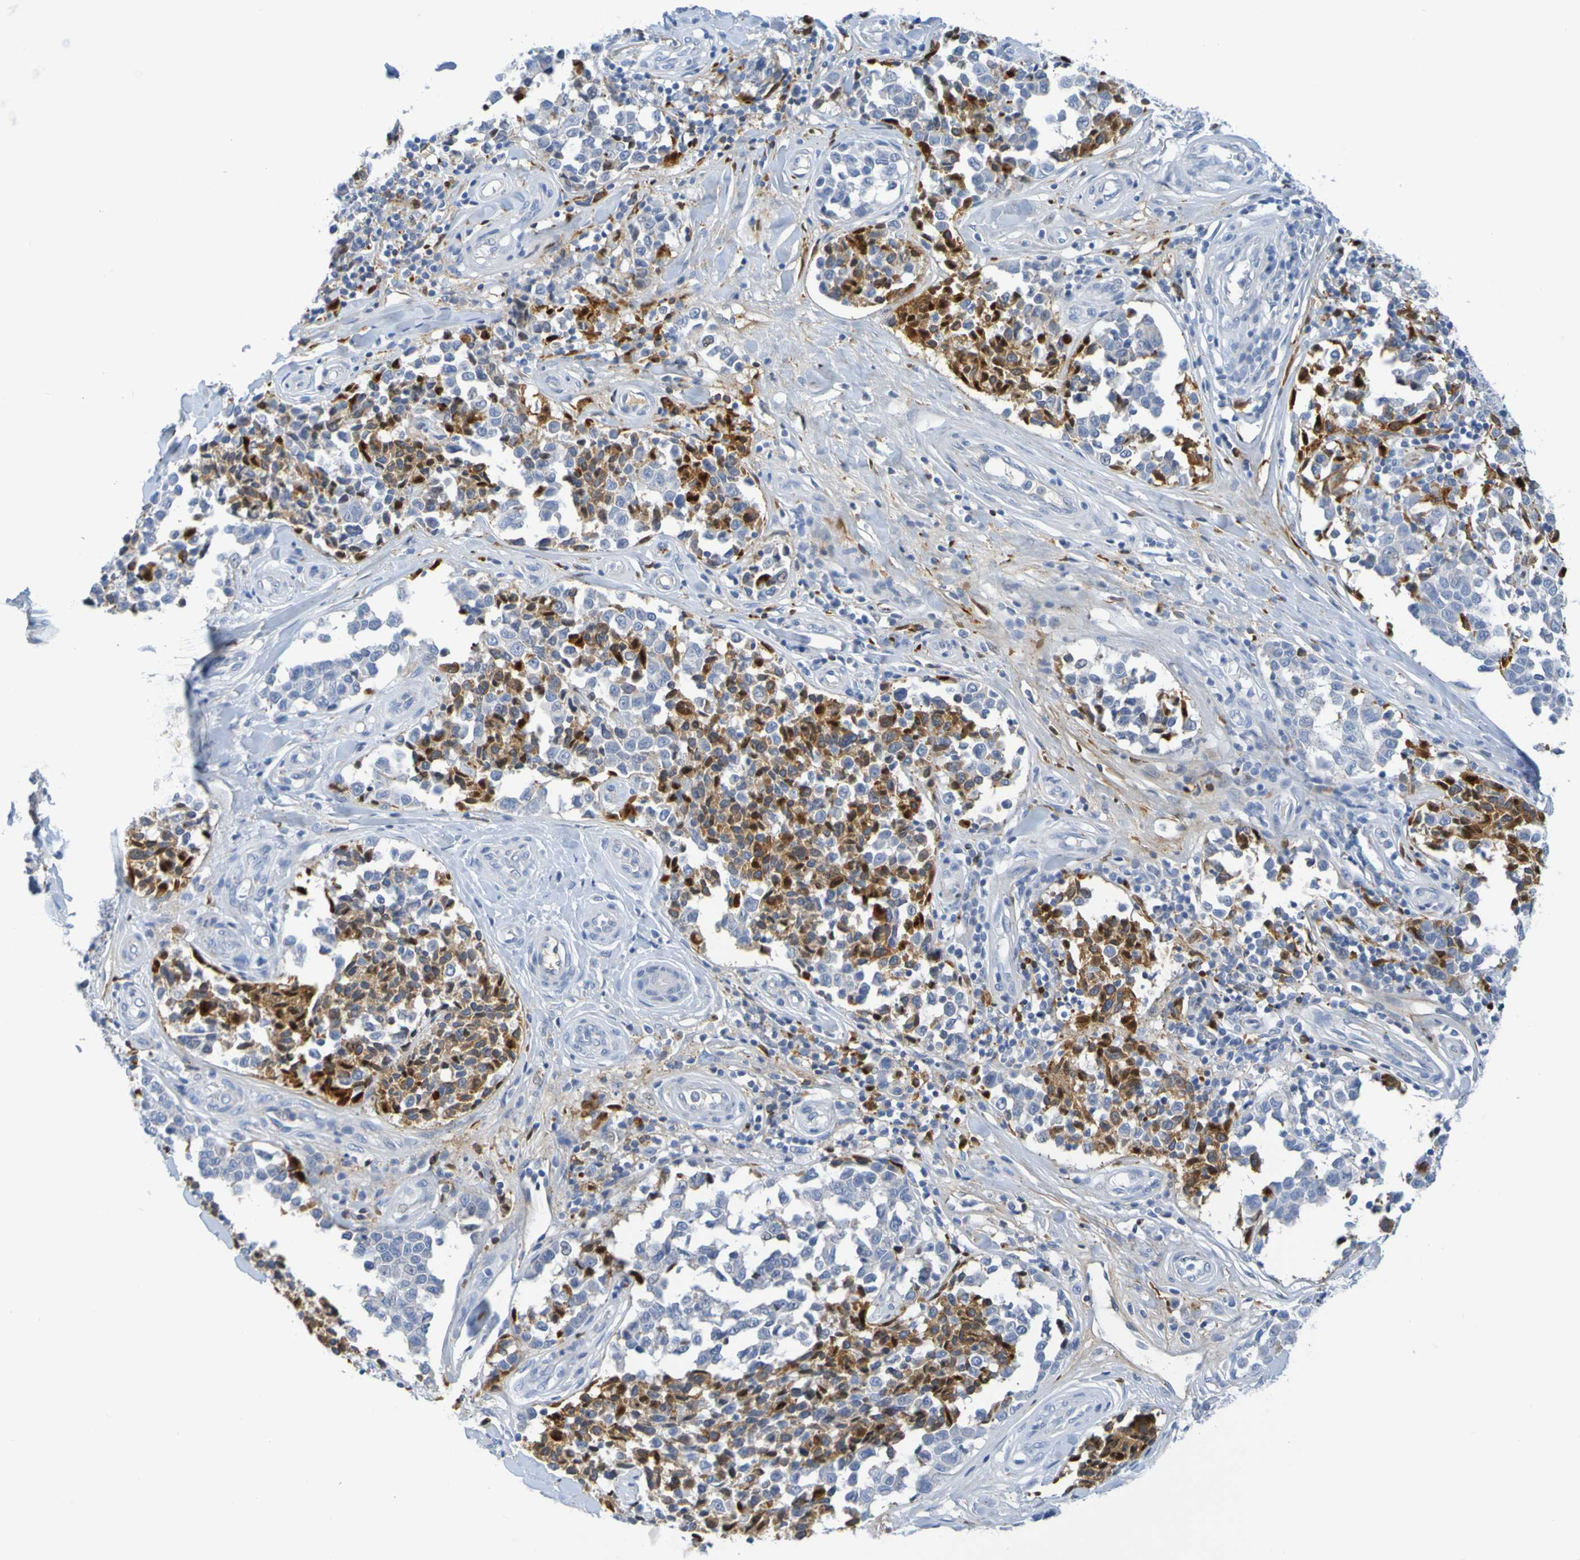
{"staining": {"intensity": "strong", "quantity": "25%-75%", "location": "cytoplasmic/membranous"}, "tissue": "melanoma", "cell_type": "Tumor cells", "image_type": "cancer", "snomed": [{"axis": "morphology", "description": "Malignant melanoma, NOS"}, {"axis": "topography", "description": "Skin"}], "caption": "The immunohistochemical stain highlights strong cytoplasmic/membranous expression in tumor cells of malignant melanoma tissue. Nuclei are stained in blue.", "gene": "IL10", "patient": {"sex": "female", "age": 64}}